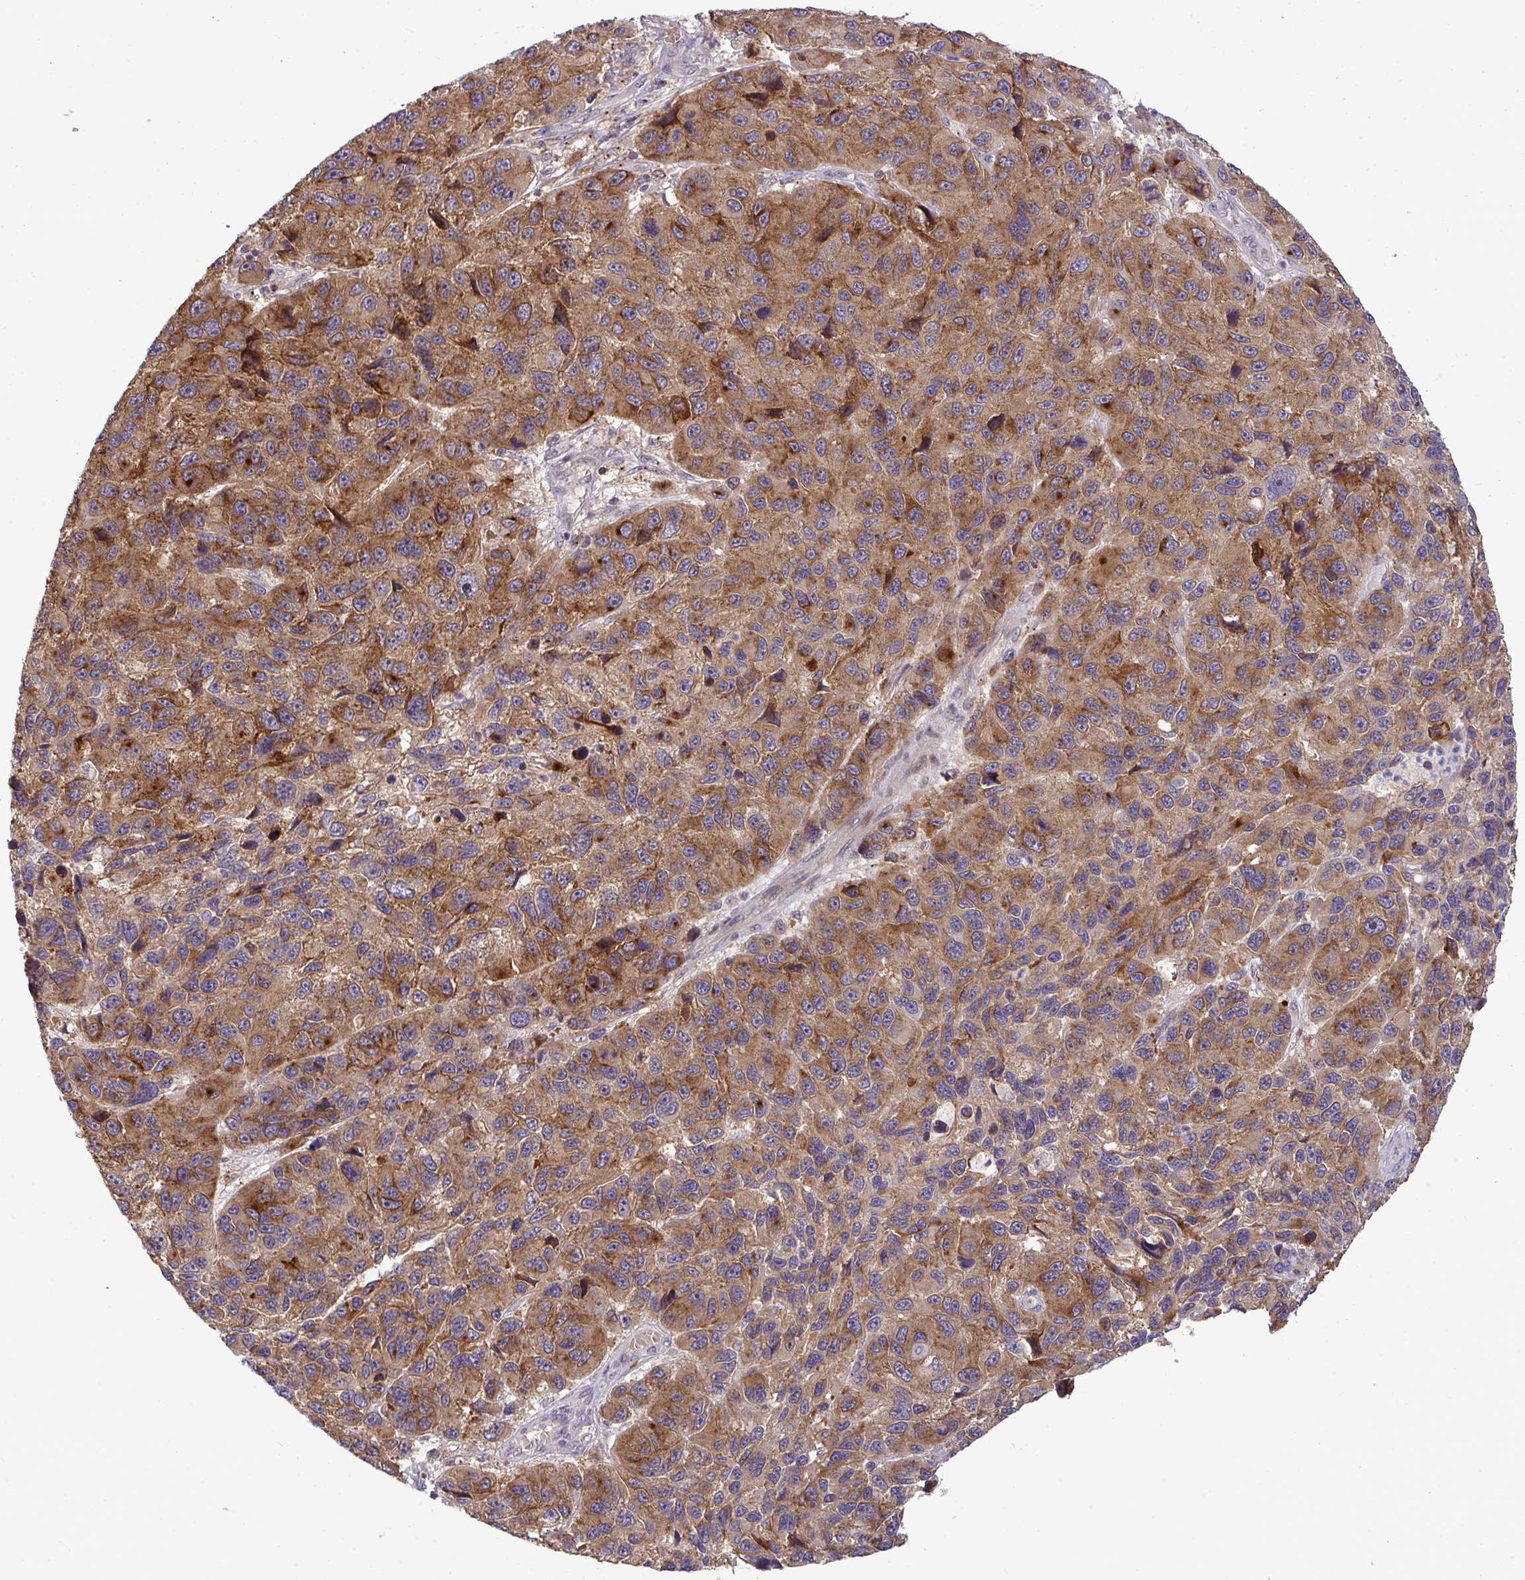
{"staining": {"intensity": "moderate", "quantity": ">75%", "location": "cytoplasmic/membranous"}, "tissue": "melanoma", "cell_type": "Tumor cells", "image_type": "cancer", "snomed": [{"axis": "morphology", "description": "Malignant melanoma, NOS"}, {"axis": "topography", "description": "Skin"}], "caption": "Immunohistochemical staining of human malignant melanoma shows medium levels of moderate cytoplasmic/membranous protein staining in about >75% of tumor cells.", "gene": "SLC9A6", "patient": {"sex": "male", "age": 53}}